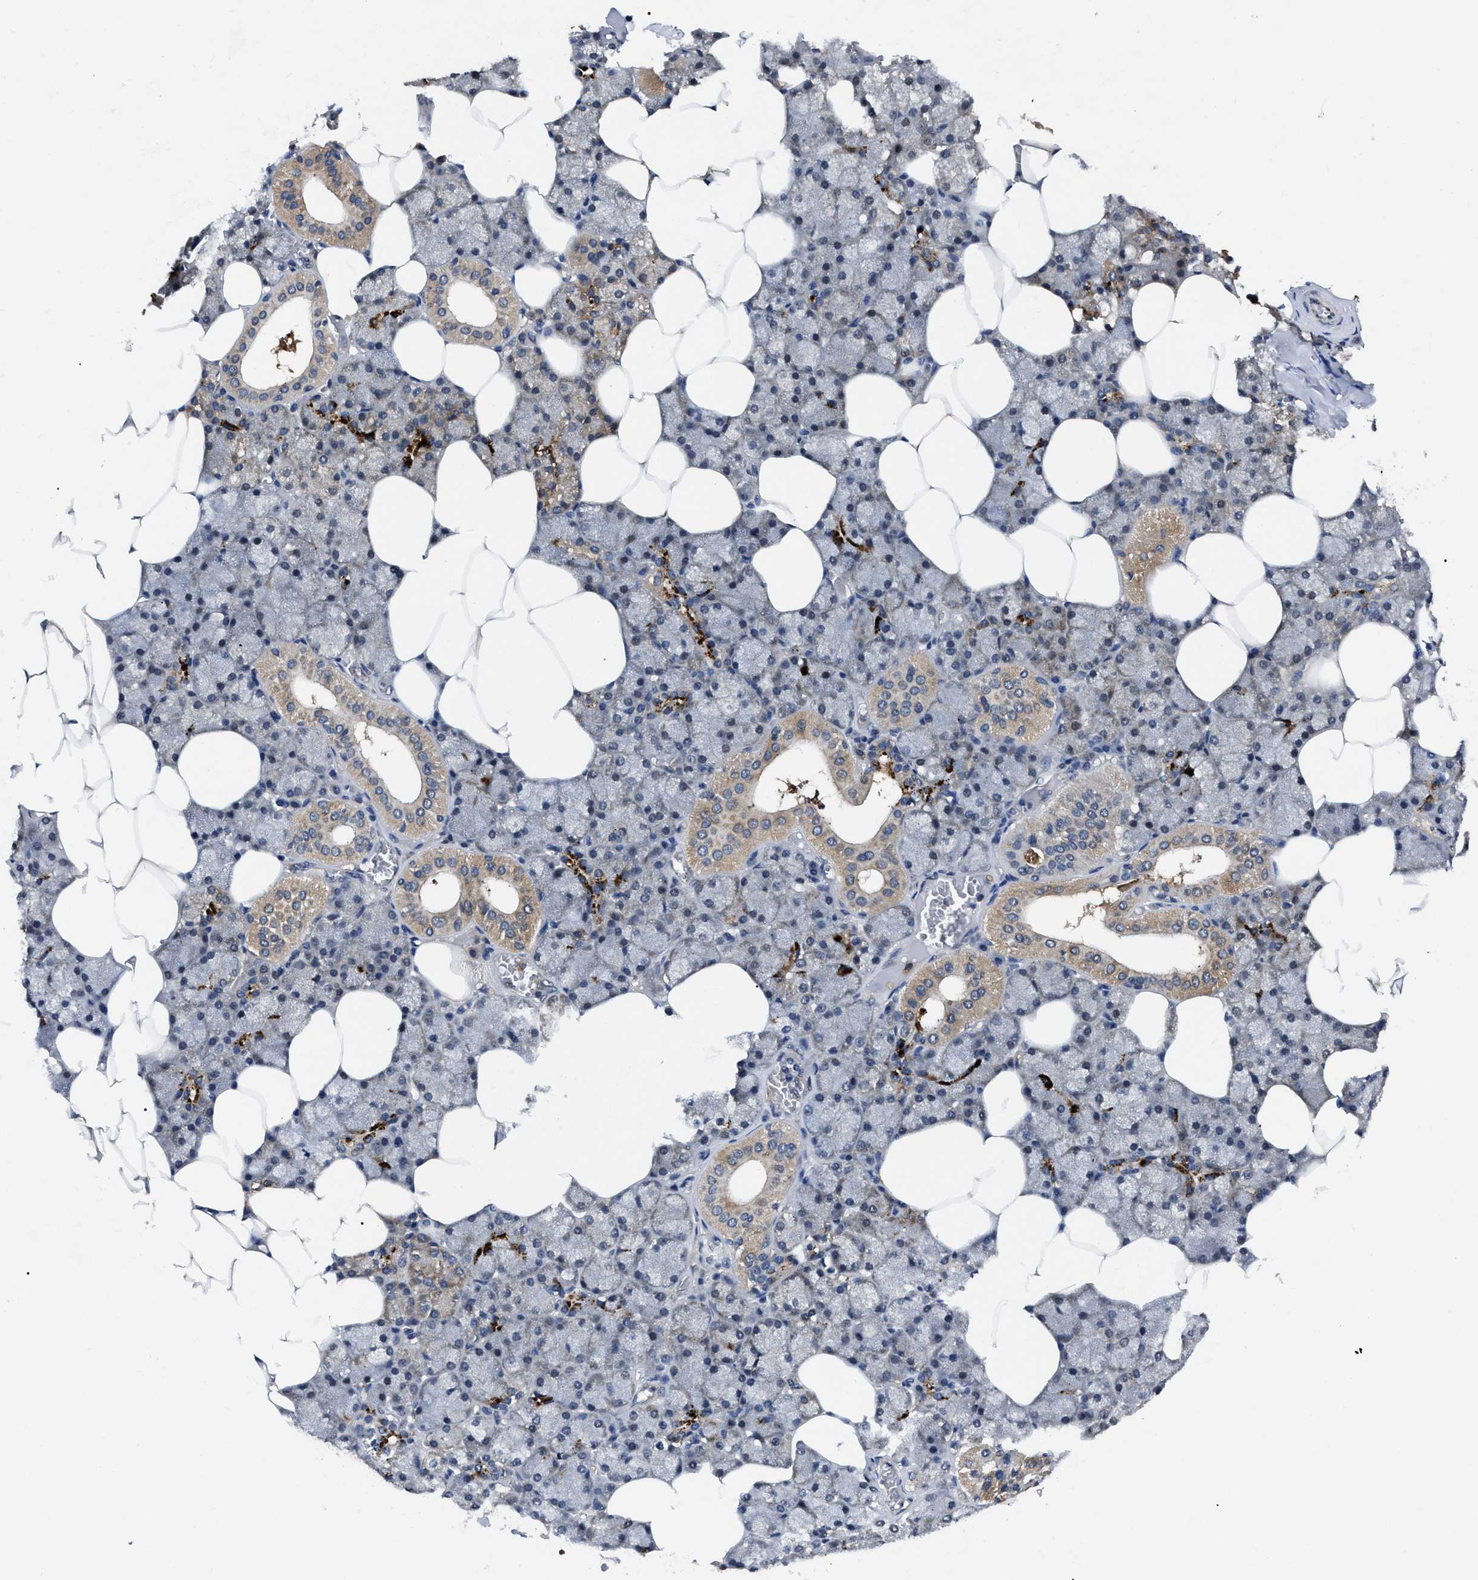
{"staining": {"intensity": "moderate", "quantity": "25%-75%", "location": "cytoplasmic/membranous"}, "tissue": "salivary gland", "cell_type": "Glandular cells", "image_type": "normal", "snomed": [{"axis": "morphology", "description": "Normal tissue, NOS"}, {"axis": "topography", "description": "Salivary gland"}], "caption": "This micrograph reveals immunohistochemistry (IHC) staining of benign salivary gland, with medium moderate cytoplasmic/membranous staining in approximately 25%-75% of glandular cells.", "gene": "GET4", "patient": {"sex": "male", "age": 62}}